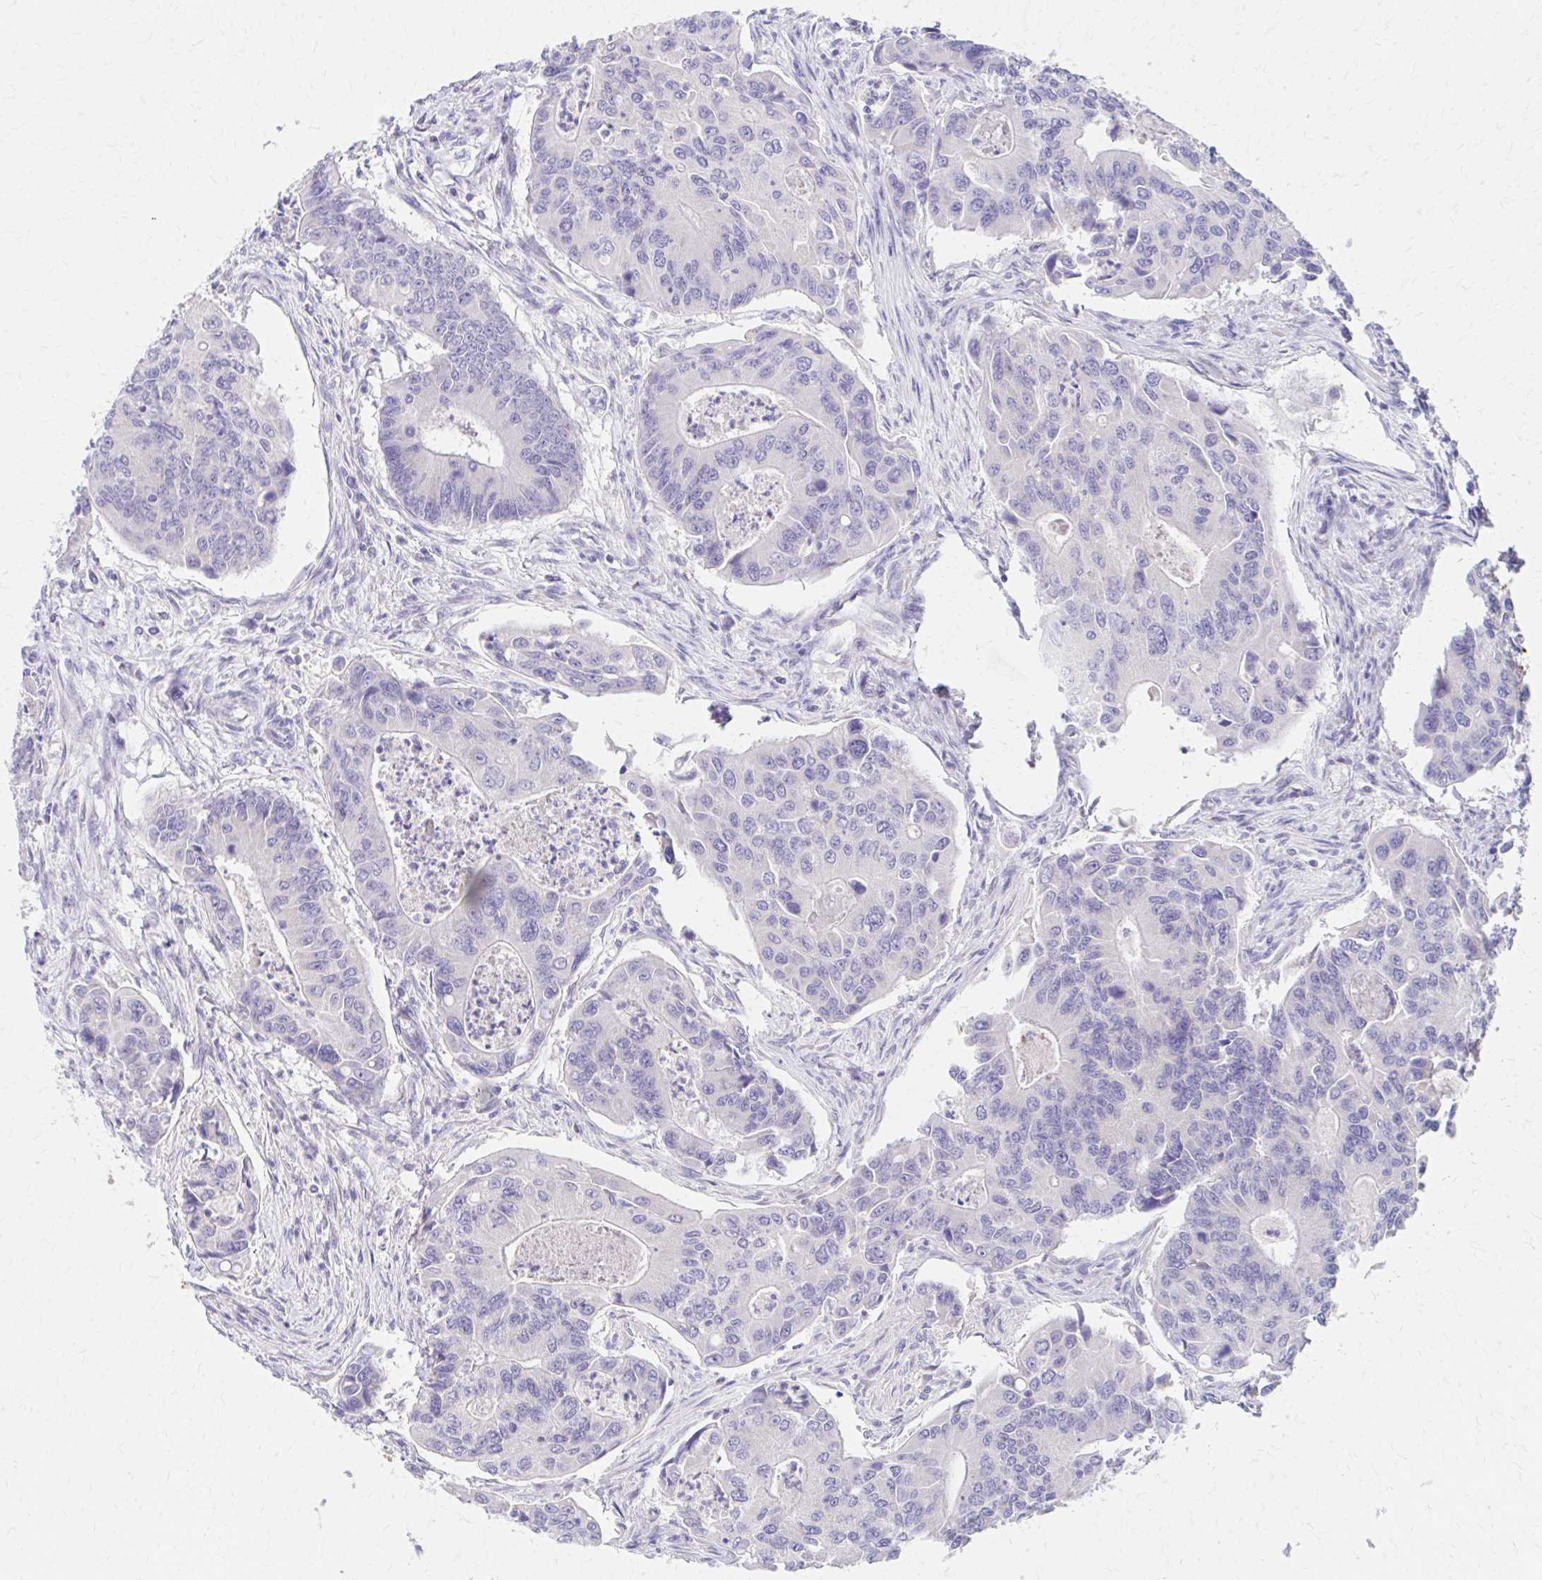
{"staining": {"intensity": "negative", "quantity": "none", "location": "none"}, "tissue": "colorectal cancer", "cell_type": "Tumor cells", "image_type": "cancer", "snomed": [{"axis": "morphology", "description": "Adenocarcinoma, NOS"}, {"axis": "topography", "description": "Colon"}], "caption": "DAB immunohistochemical staining of colorectal adenocarcinoma shows no significant staining in tumor cells.", "gene": "AZGP1", "patient": {"sex": "female", "age": 67}}